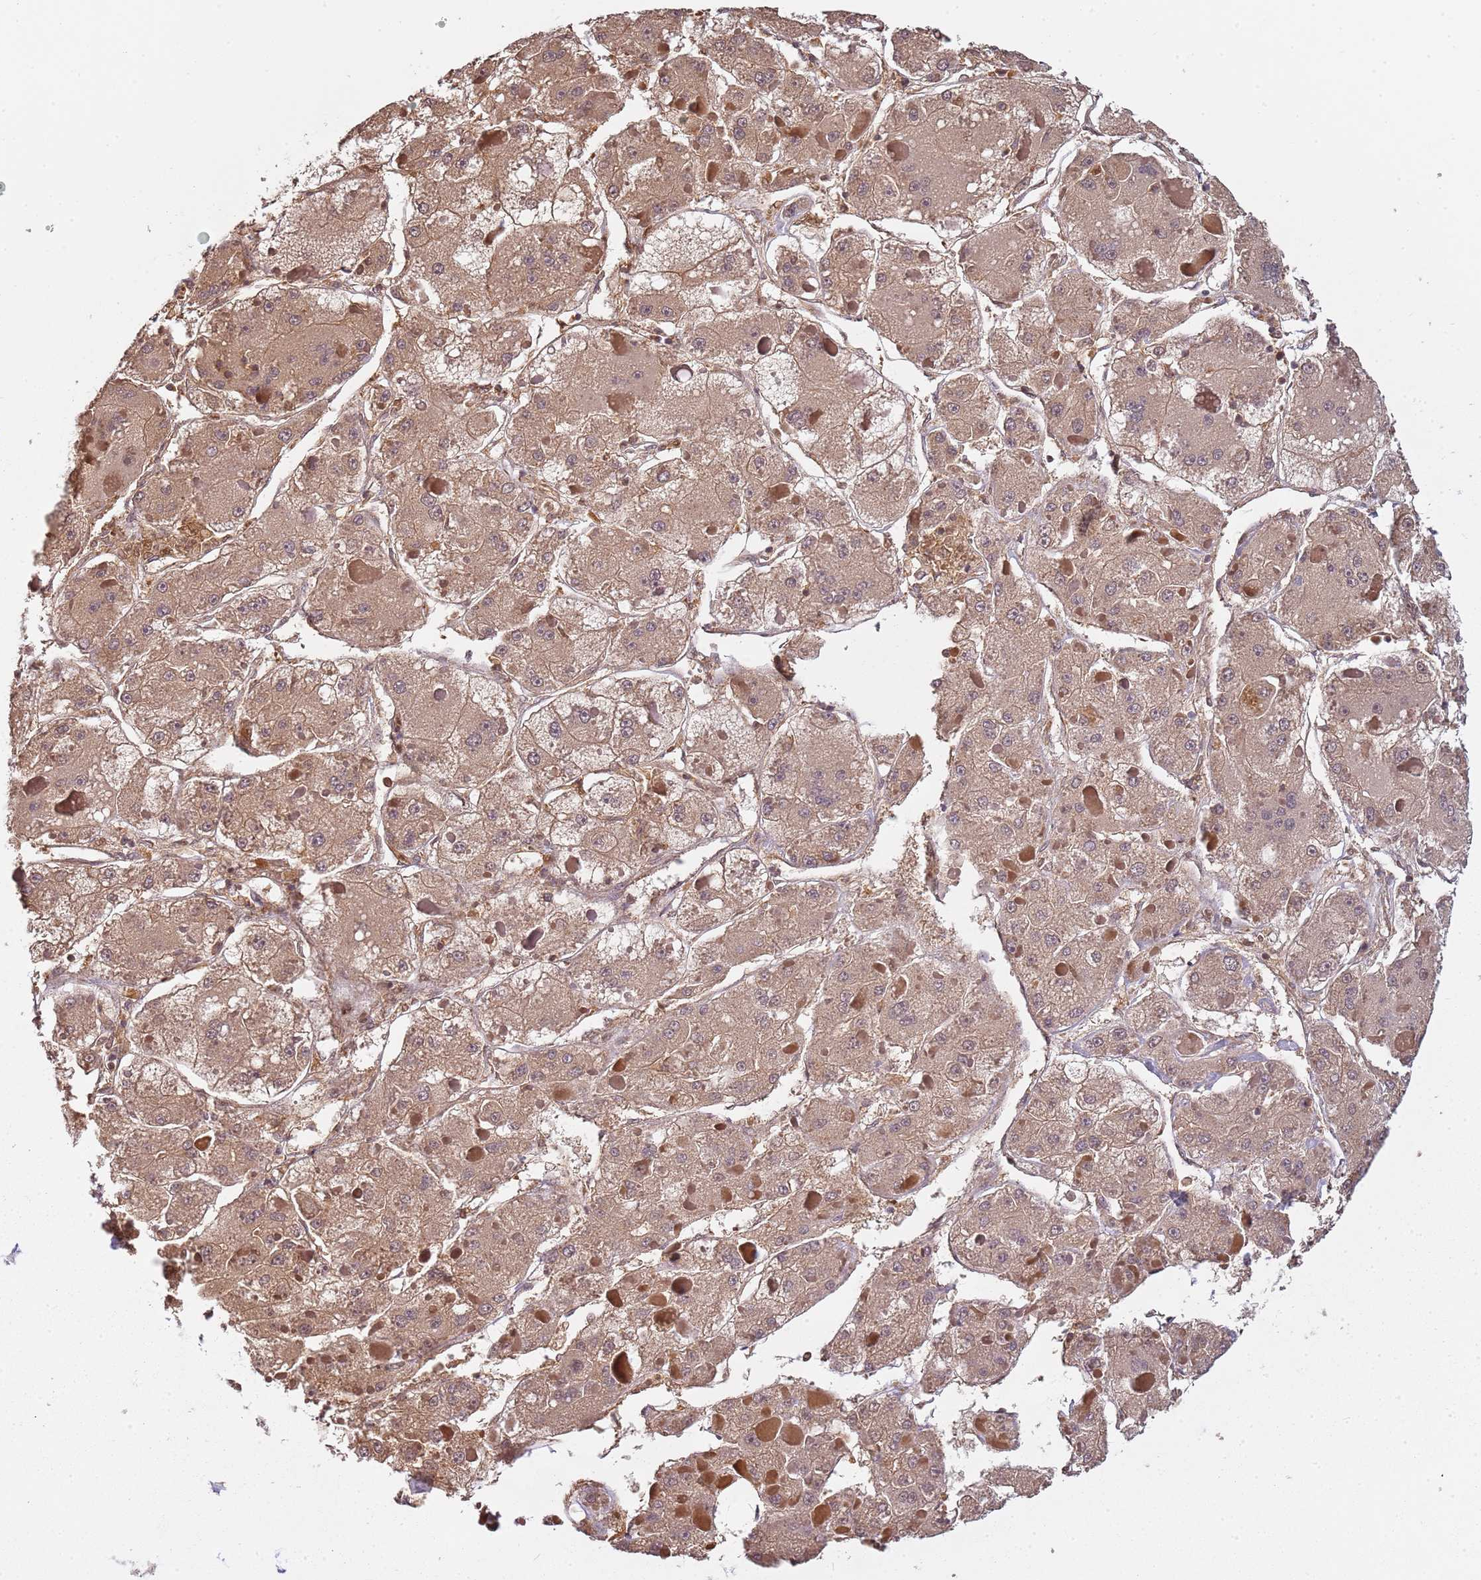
{"staining": {"intensity": "moderate", "quantity": ">75%", "location": "cytoplasmic/membranous"}, "tissue": "liver cancer", "cell_type": "Tumor cells", "image_type": "cancer", "snomed": [{"axis": "morphology", "description": "Carcinoma, Hepatocellular, NOS"}, {"axis": "topography", "description": "Liver"}], "caption": "IHC photomicrograph of neoplastic tissue: liver hepatocellular carcinoma stained using immunohistochemistry shows medium levels of moderate protein expression localized specifically in the cytoplasmic/membranous of tumor cells, appearing as a cytoplasmic/membranous brown color.", "gene": "GSTO2", "patient": {"sex": "female", "age": 73}}